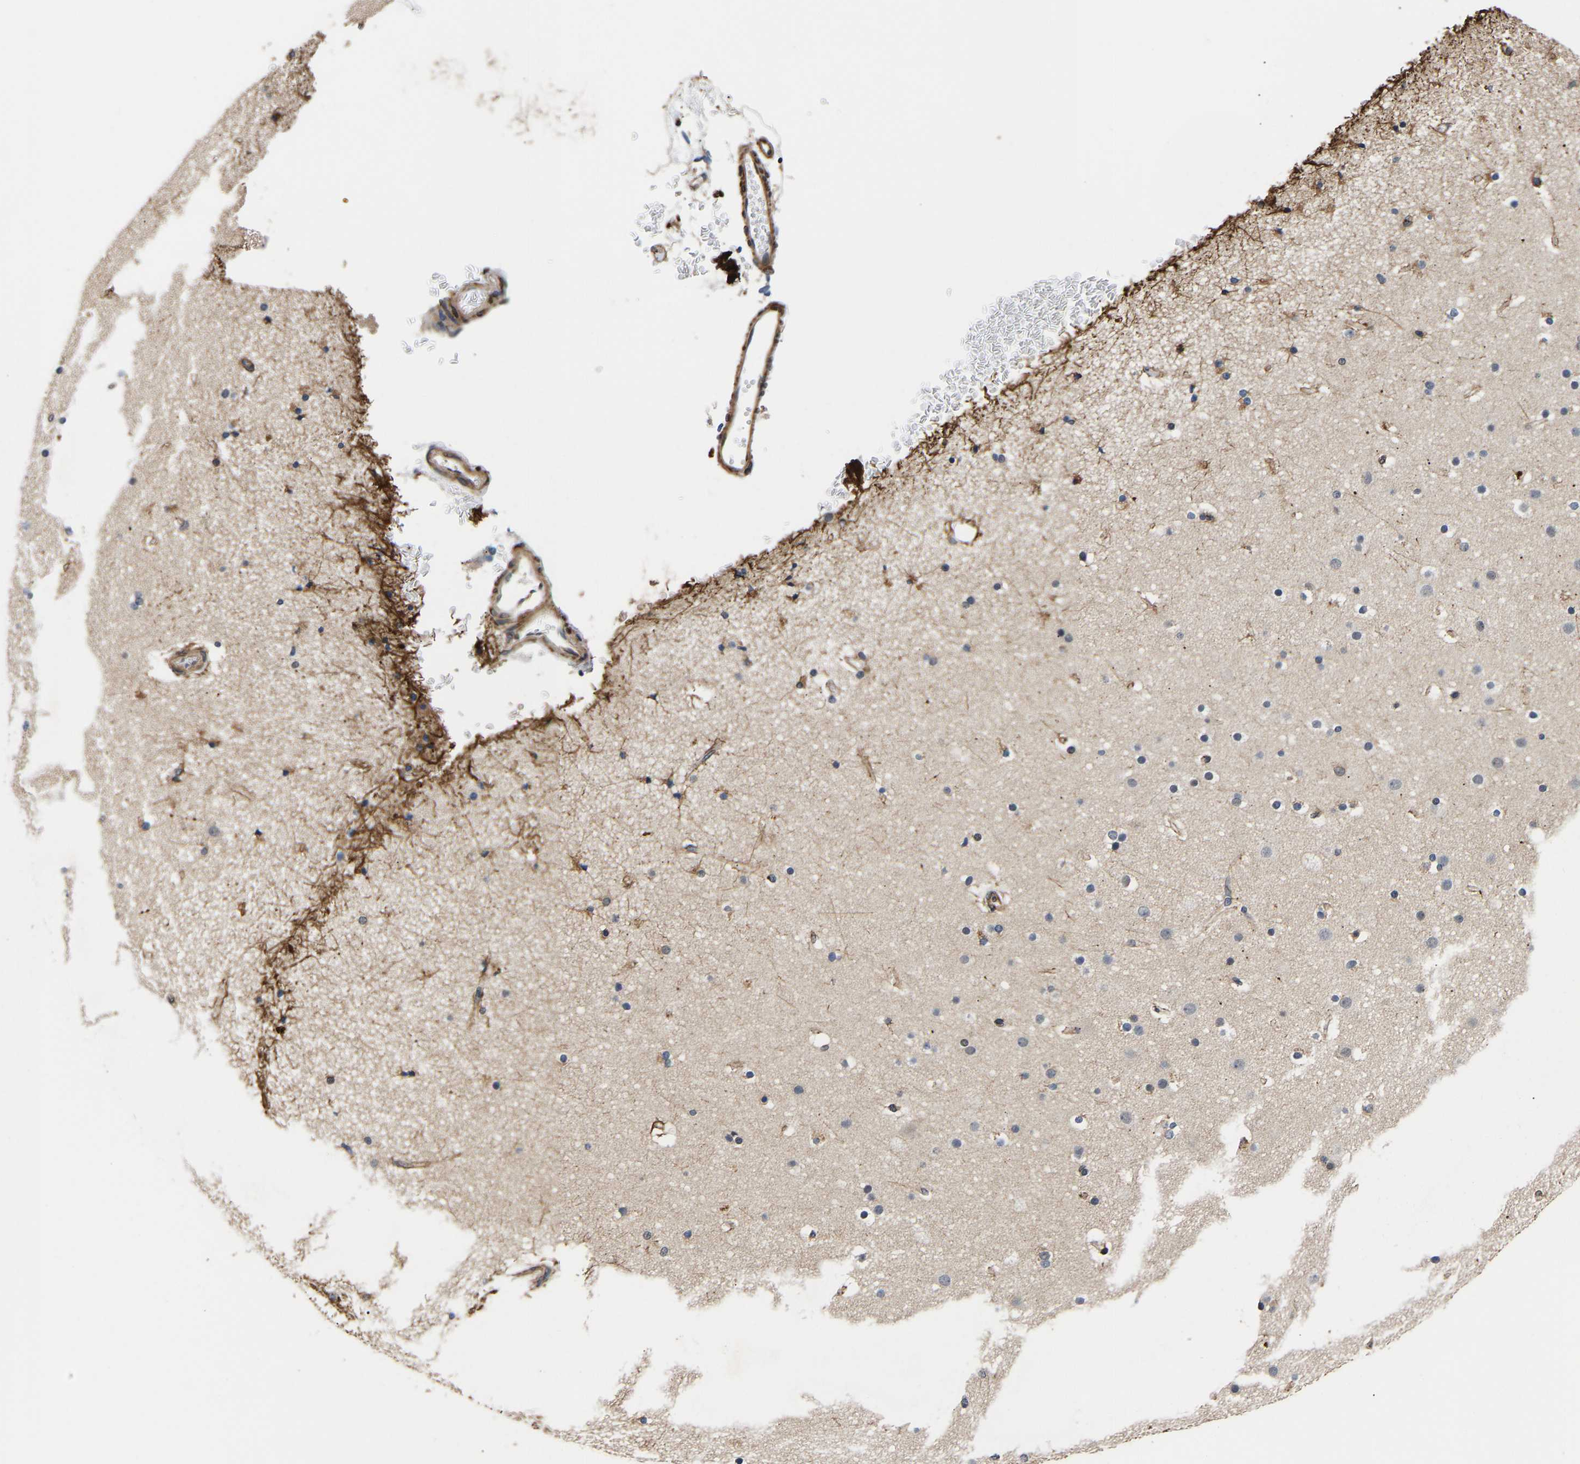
{"staining": {"intensity": "moderate", "quantity": "25%-75%", "location": "cytoplasmic/membranous"}, "tissue": "cerebral cortex", "cell_type": "Endothelial cells", "image_type": "normal", "snomed": [{"axis": "morphology", "description": "Normal tissue, NOS"}, {"axis": "topography", "description": "Cerebral cortex"}], "caption": "An image showing moderate cytoplasmic/membranous positivity in approximately 25%-75% of endothelial cells in normal cerebral cortex, as visualized by brown immunohistochemical staining.", "gene": "METTL16", "patient": {"sex": "male", "age": 57}}